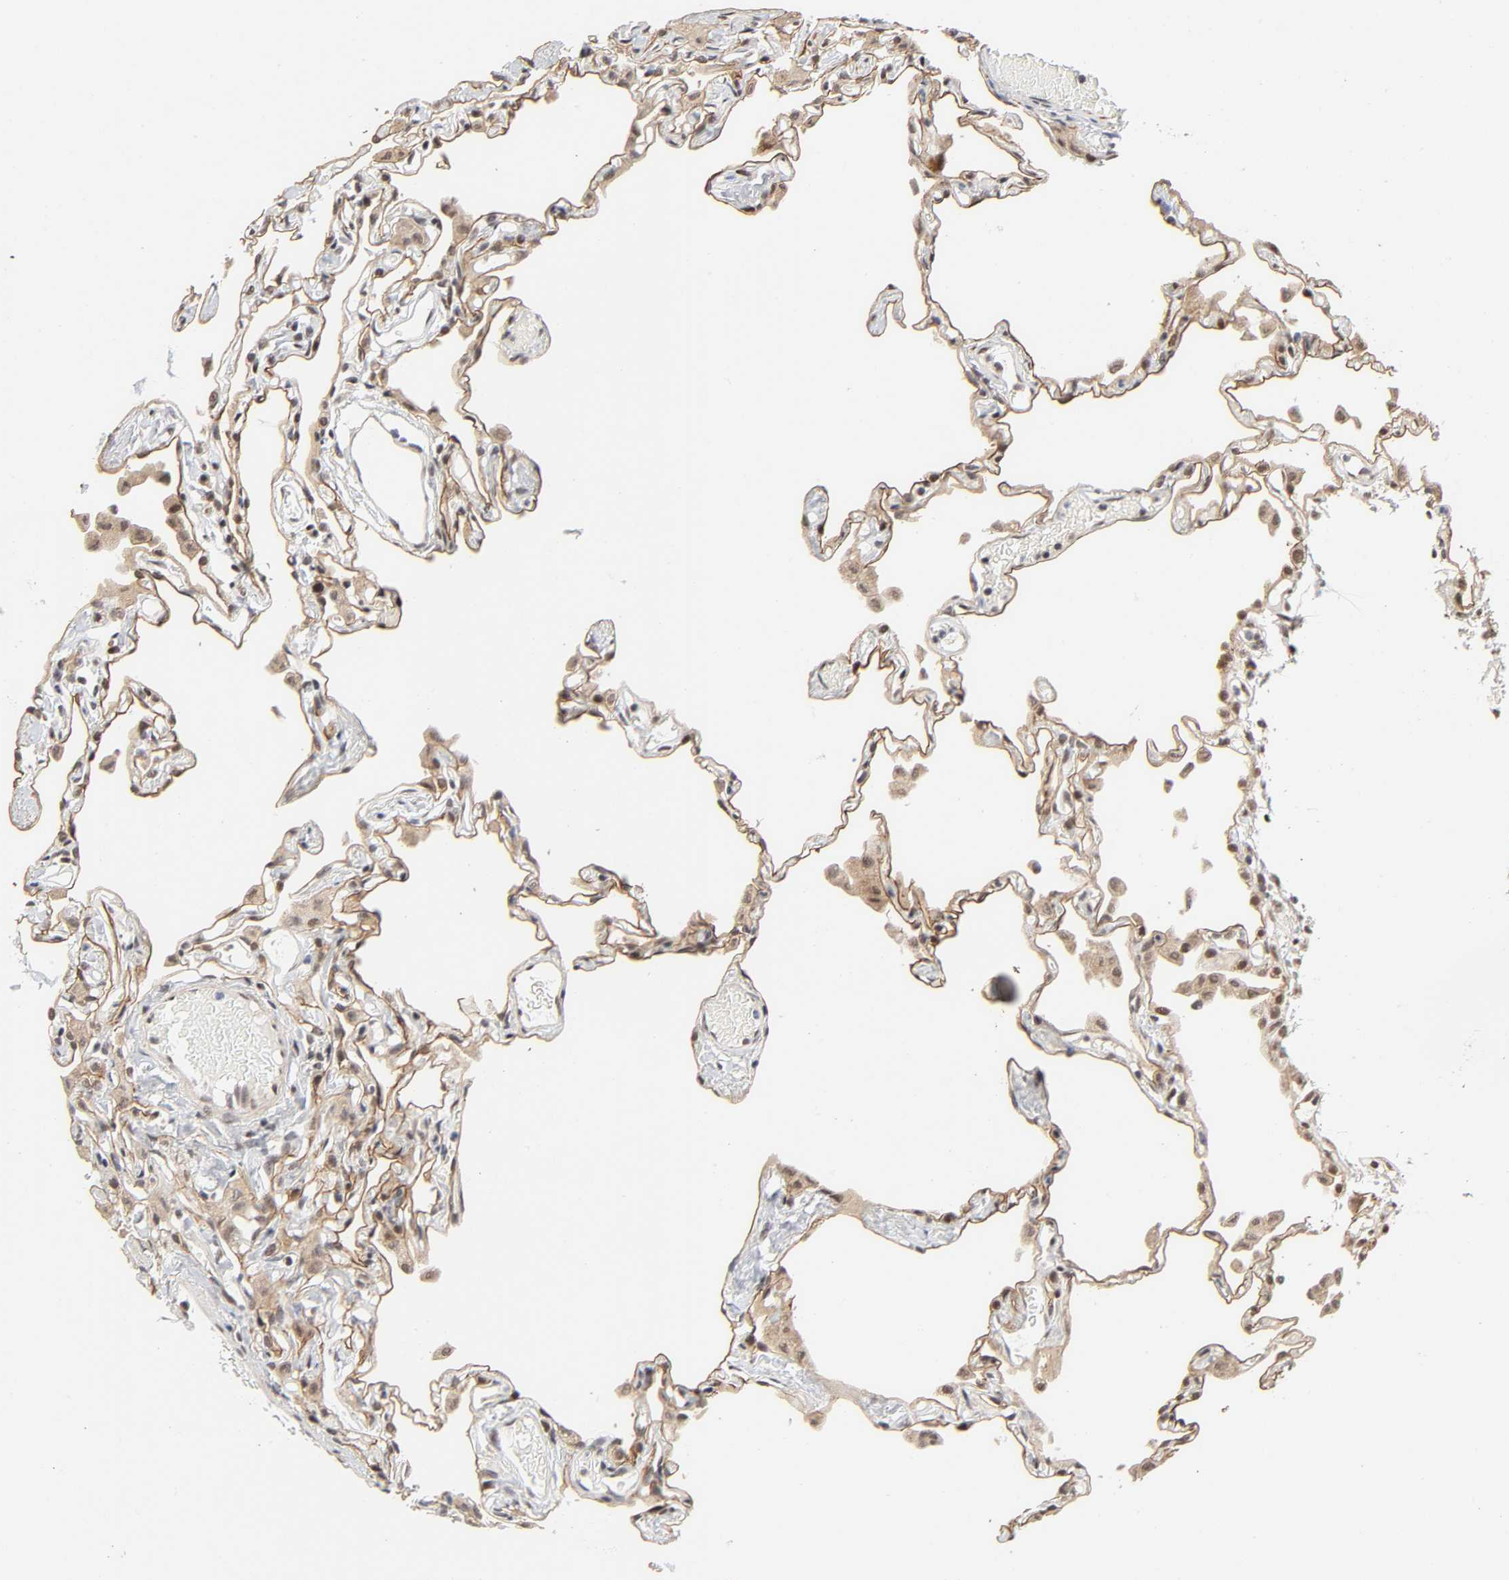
{"staining": {"intensity": "strong", "quantity": ">75%", "location": "cytoplasmic/membranous"}, "tissue": "lung", "cell_type": "Alveolar cells", "image_type": "normal", "snomed": [{"axis": "morphology", "description": "Normal tissue, NOS"}, {"axis": "topography", "description": "Lung"}], "caption": "Brown immunohistochemical staining in normal human lung reveals strong cytoplasmic/membranous expression in about >75% of alveolar cells.", "gene": "ZKSCAN8", "patient": {"sex": "female", "age": 49}}